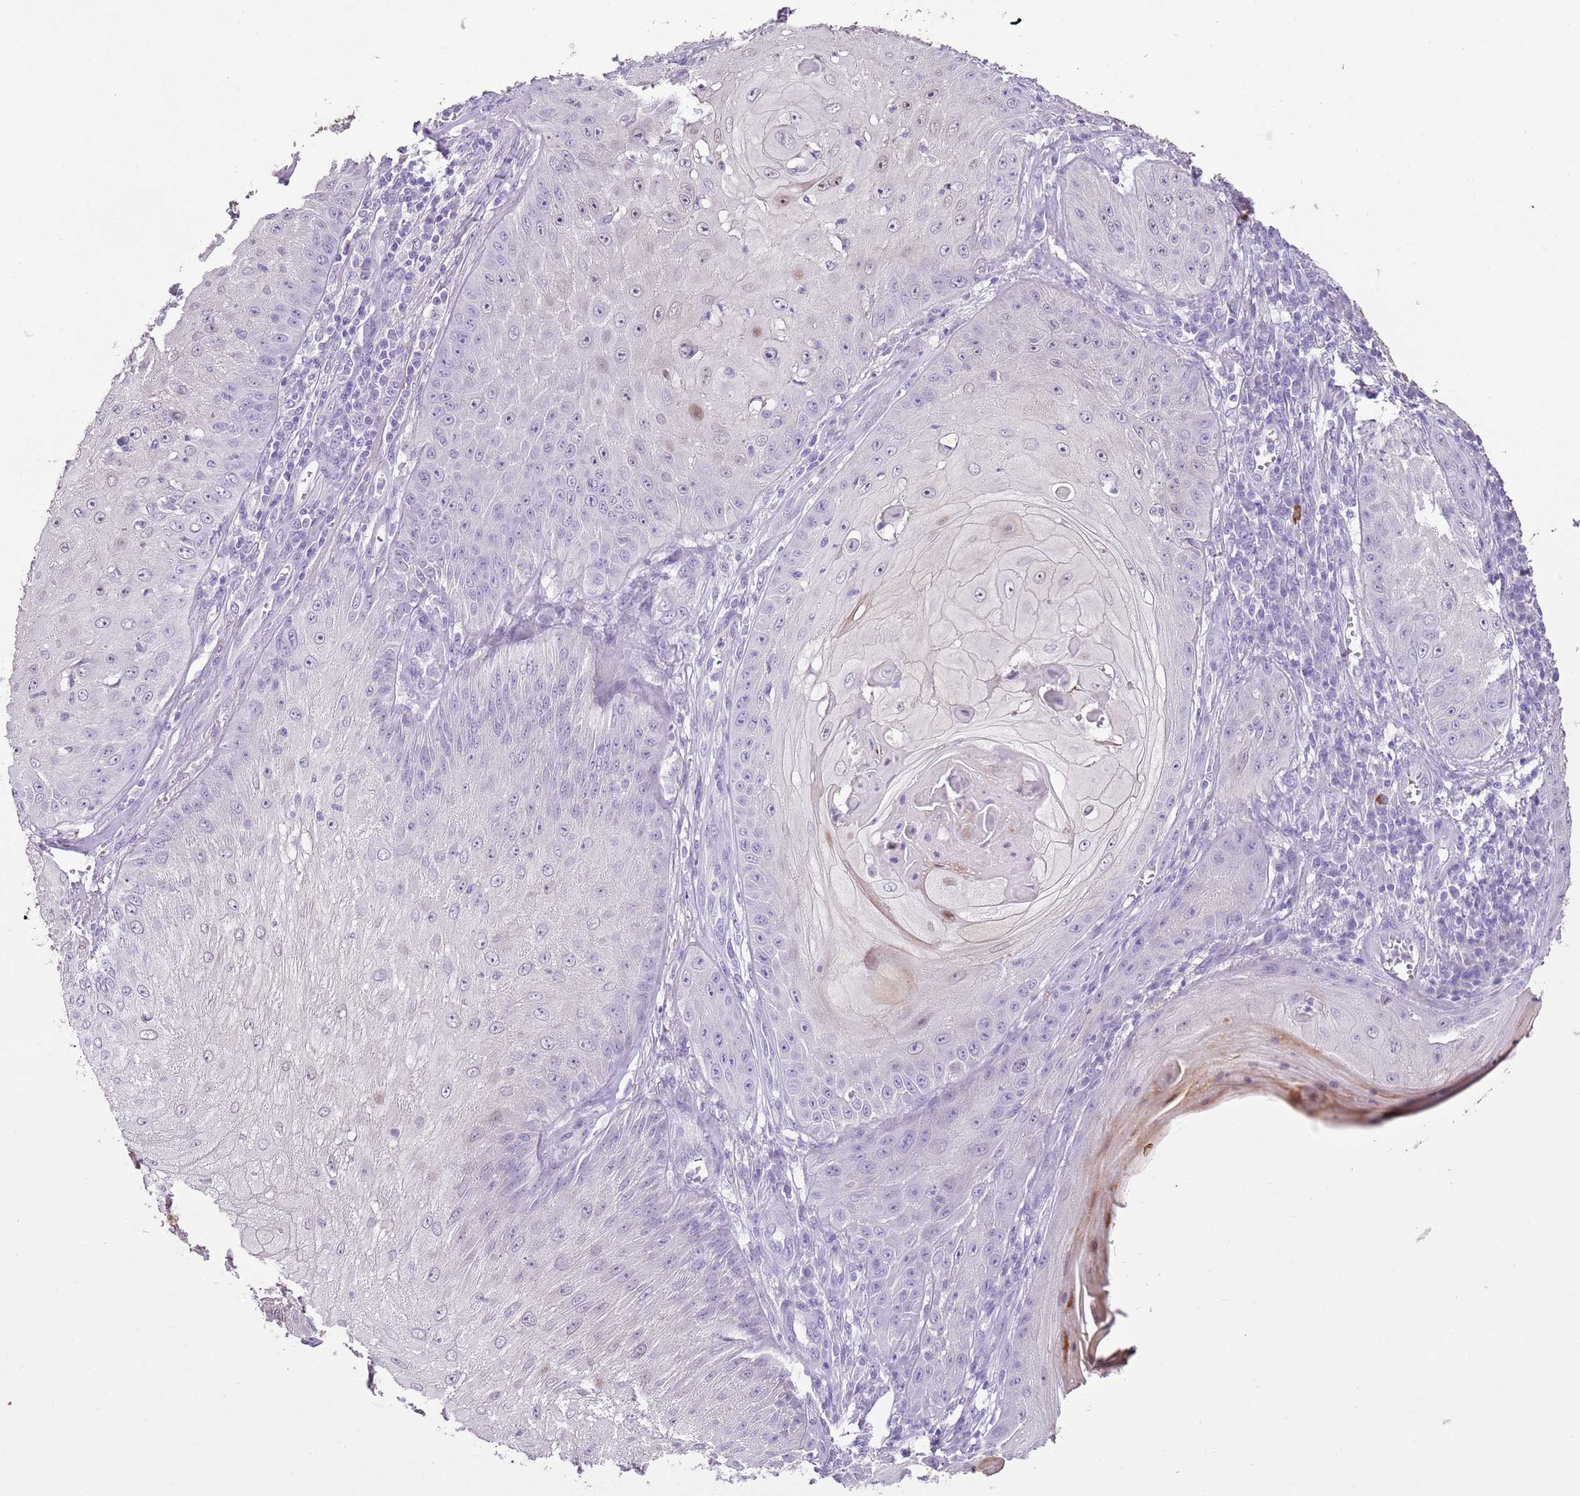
{"staining": {"intensity": "negative", "quantity": "none", "location": "none"}, "tissue": "skin cancer", "cell_type": "Tumor cells", "image_type": "cancer", "snomed": [{"axis": "morphology", "description": "Squamous cell carcinoma, NOS"}, {"axis": "topography", "description": "Skin"}], "caption": "Immunohistochemistry (IHC) of human skin cancer displays no expression in tumor cells.", "gene": "XPO7", "patient": {"sex": "male", "age": 70}}